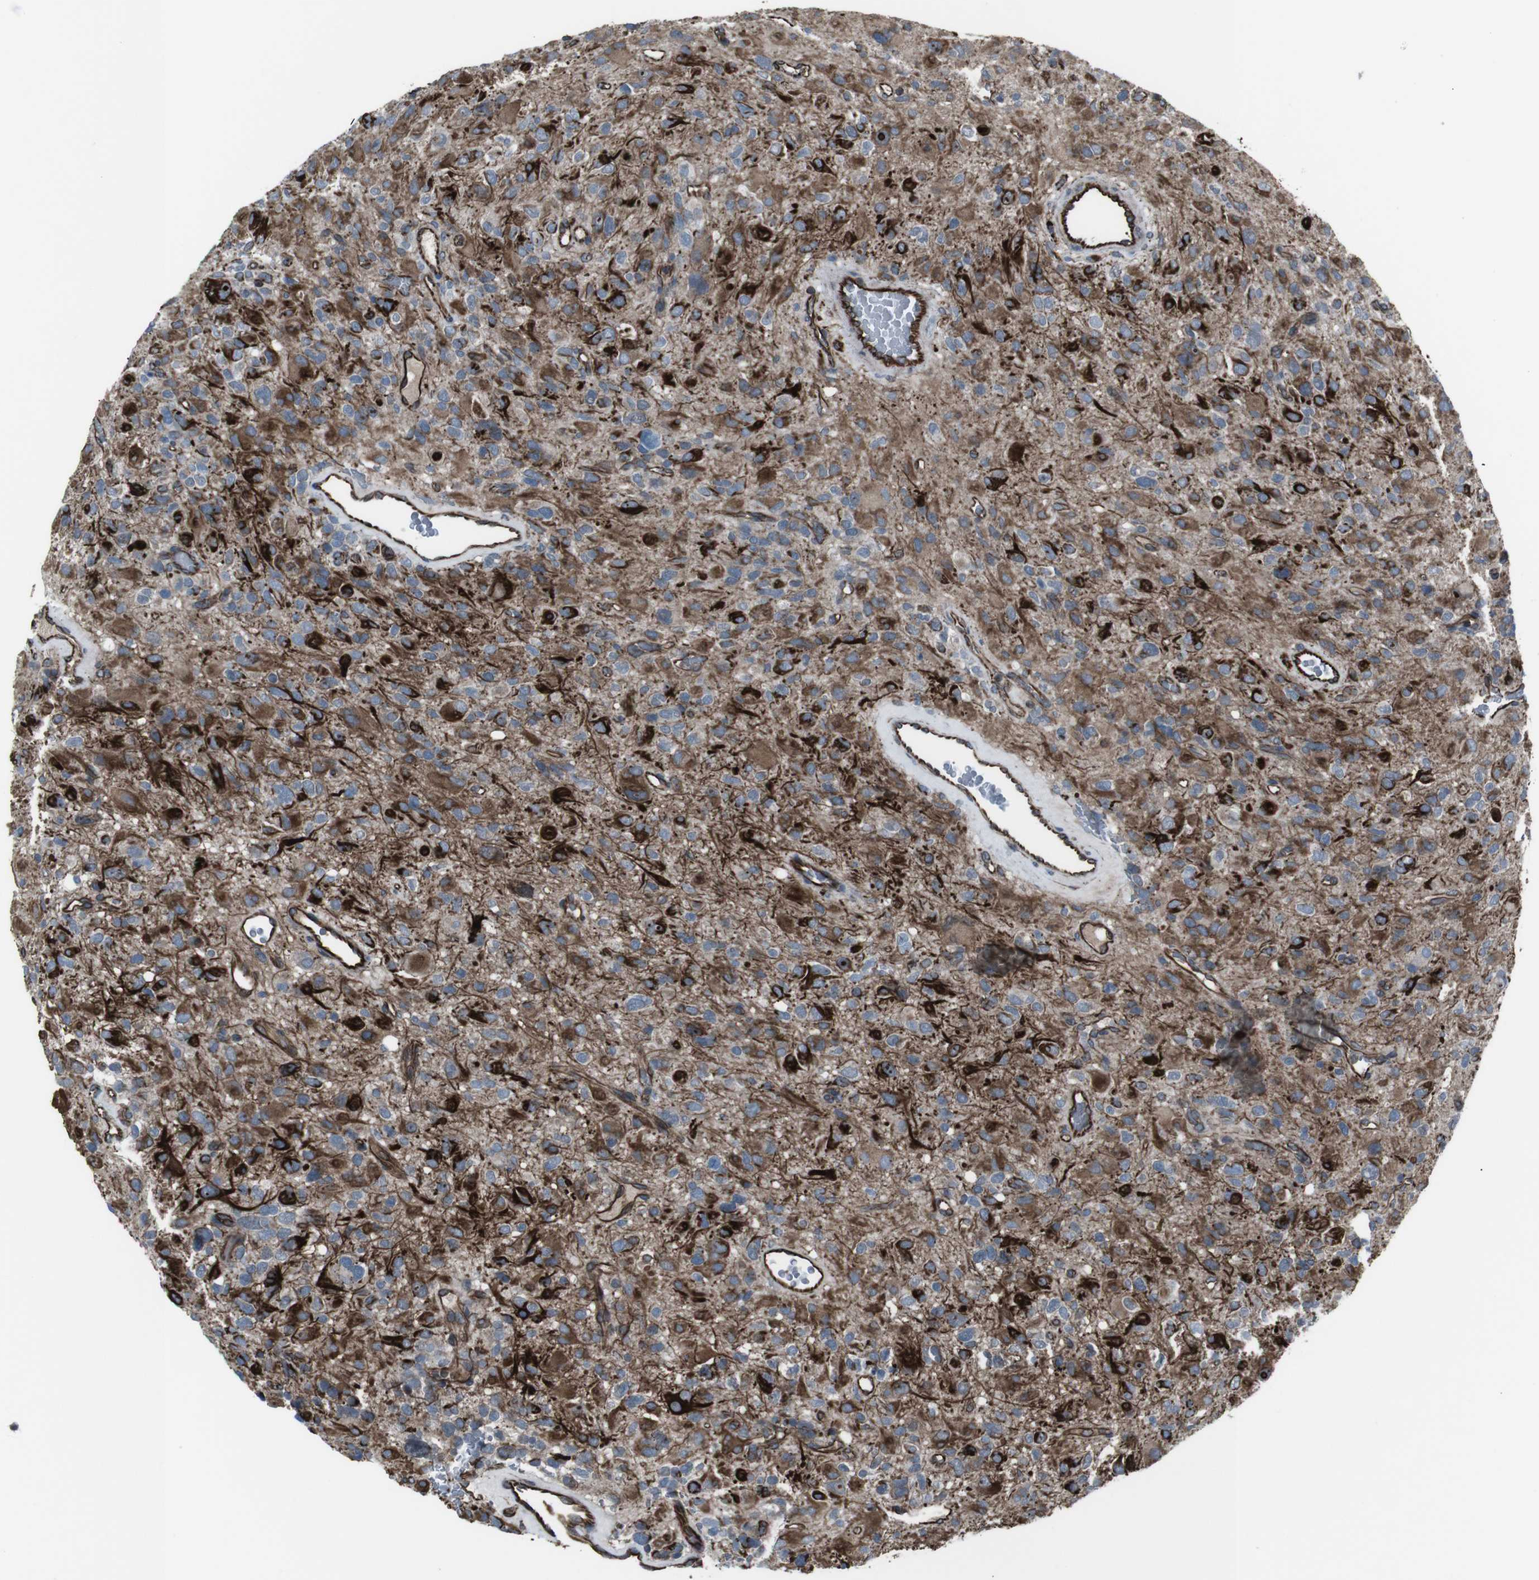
{"staining": {"intensity": "negative", "quantity": "none", "location": "none"}, "tissue": "glioma", "cell_type": "Tumor cells", "image_type": "cancer", "snomed": [{"axis": "morphology", "description": "Glioma, malignant, High grade"}, {"axis": "topography", "description": "Brain"}], "caption": "Immunohistochemical staining of glioma demonstrates no significant expression in tumor cells.", "gene": "TMEM141", "patient": {"sex": "male", "age": 48}}